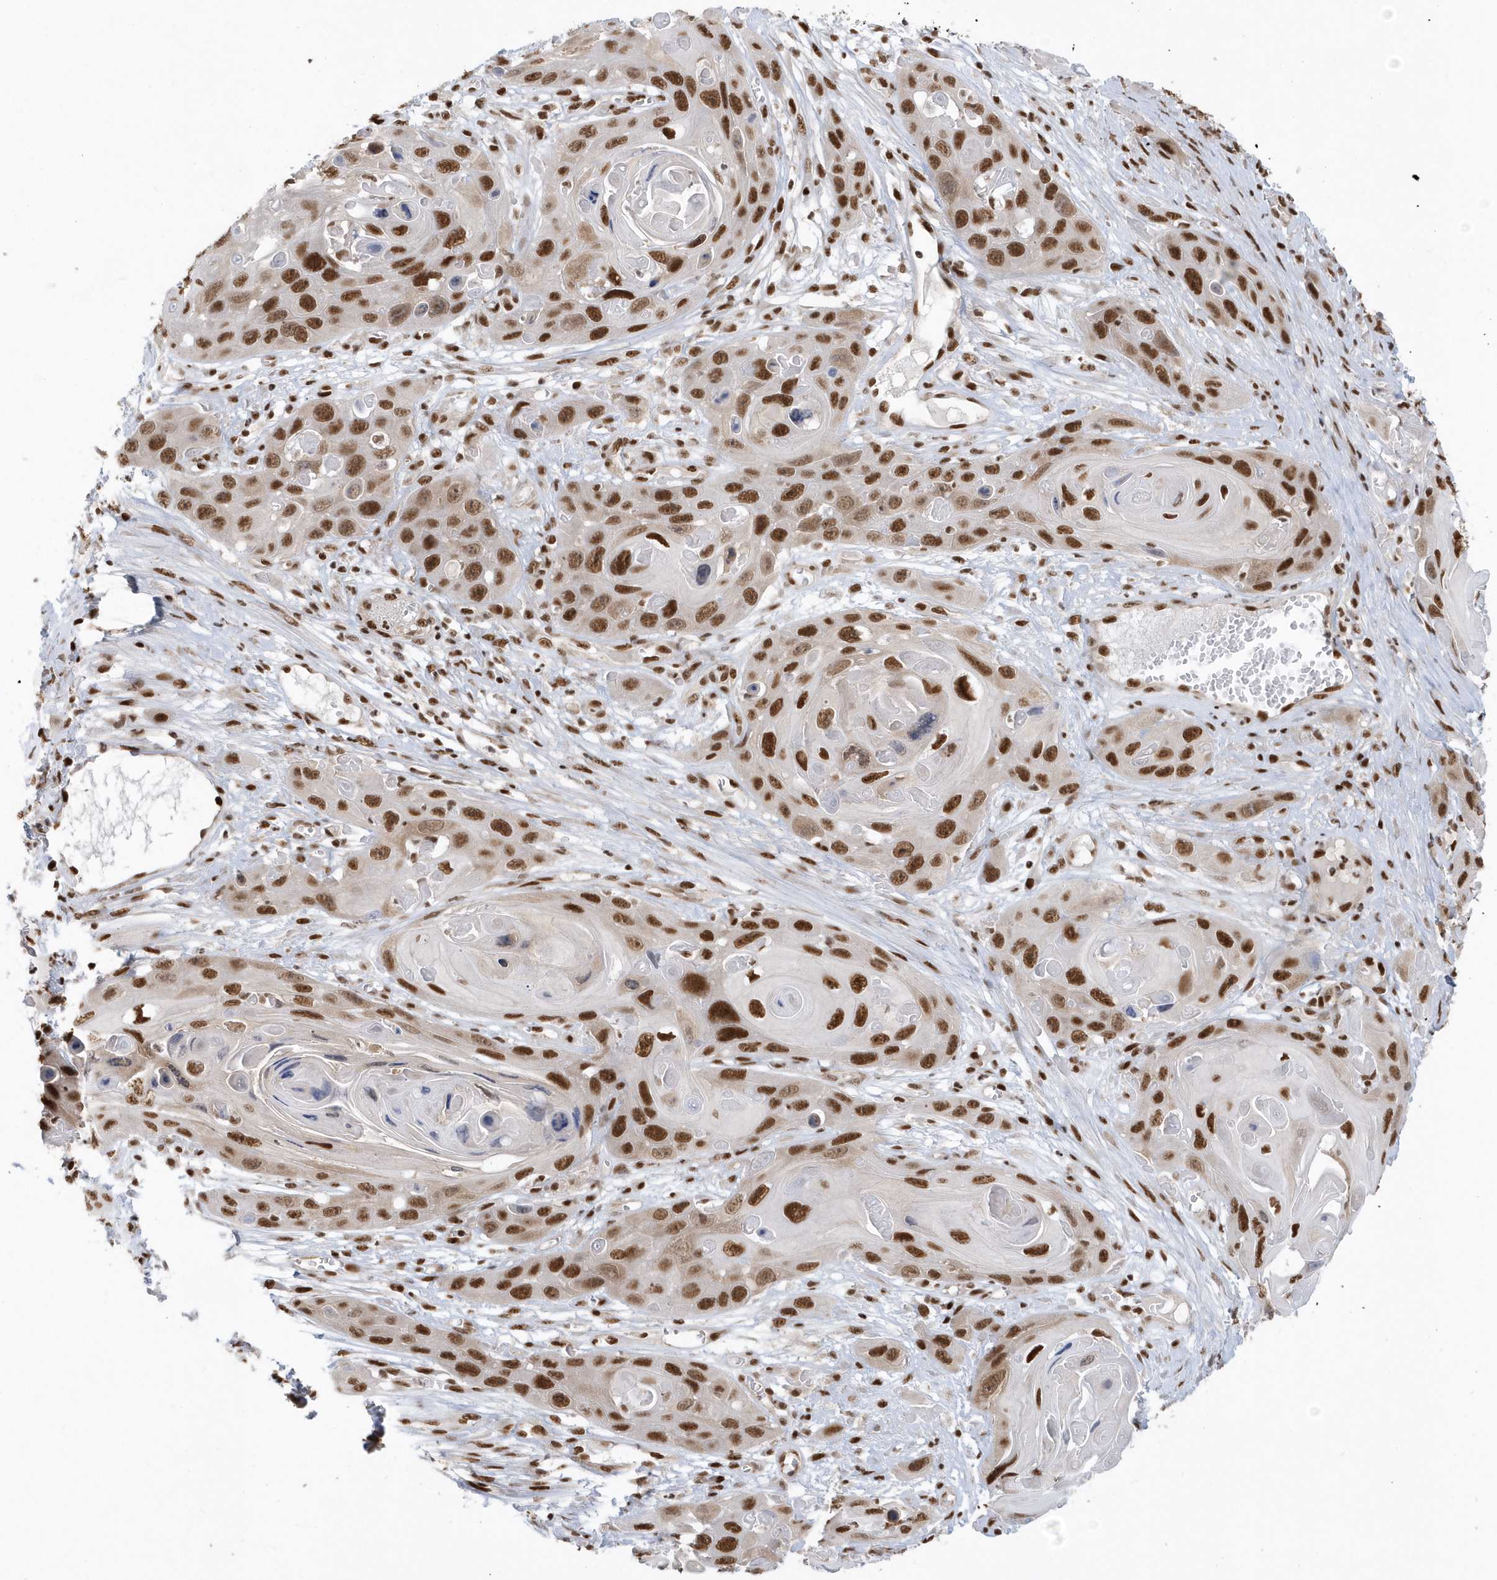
{"staining": {"intensity": "strong", "quantity": ">75%", "location": "nuclear"}, "tissue": "skin cancer", "cell_type": "Tumor cells", "image_type": "cancer", "snomed": [{"axis": "morphology", "description": "Squamous cell carcinoma, NOS"}, {"axis": "topography", "description": "Skin"}], "caption": "Immunohistochemistry of squamous cell carcinoma (skin) demonstrates high levels of strong nuclear expression in approximately >75% of tumor cells. (DAB IHC with brightfield microscopy, high magnification).", "gene": "SEPHS1", "patient": {"sex": "male", "age": 55}}